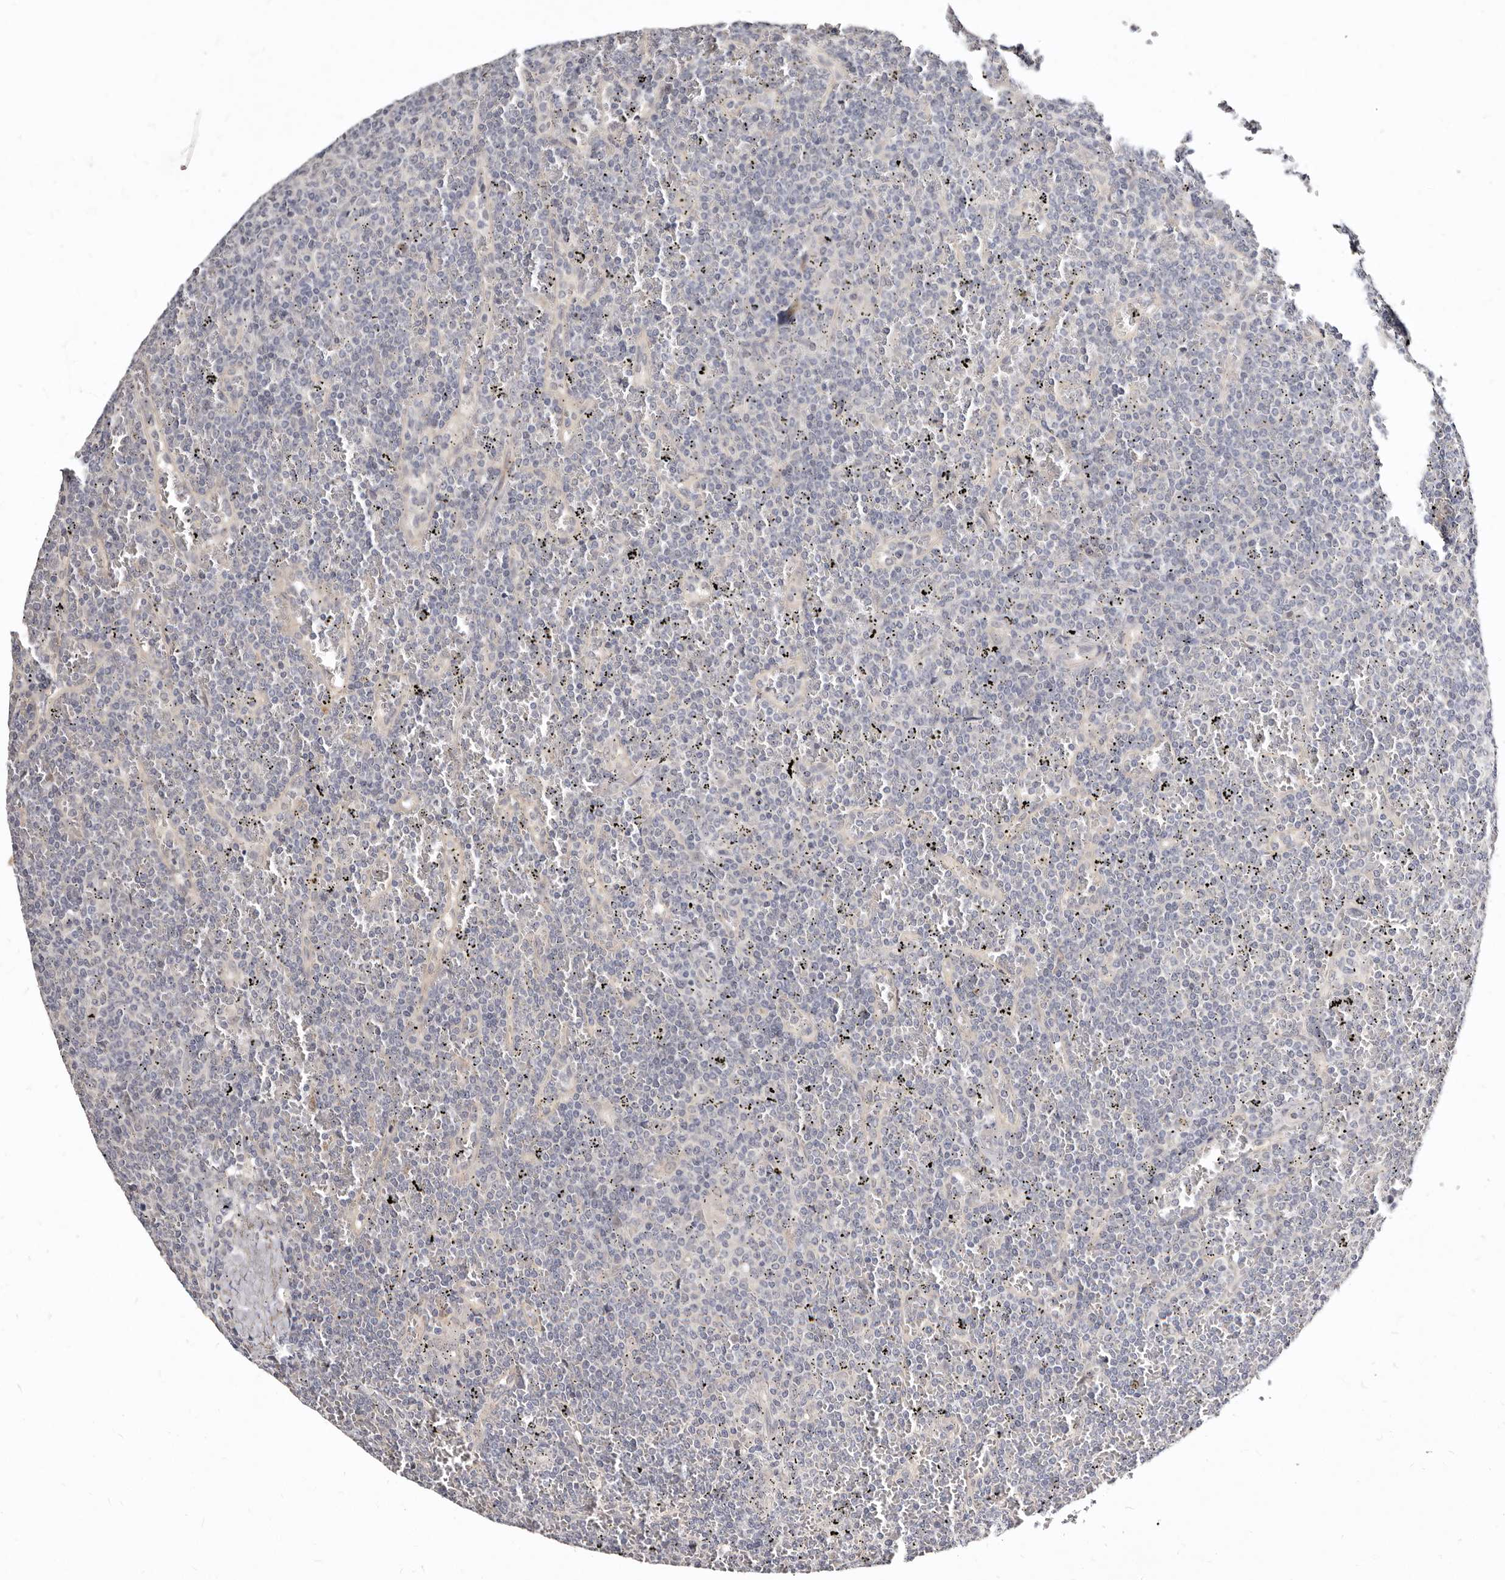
{"staining": {"intensity": "negative", "quantity": "none", "location": "none"}, "tissue": "lymphoma", "cell_type": "Tumor cells", "image_type": "cancer", "snomed": [{"axis": "morphology", "description": "Malignant lymphoma, non-Hodgkin's type, Low grade"}, {"axis": "topography", "description": "Spleen"}], "caption": "High magnification brightfield microscopy of lymphoma stained with DAB (3,3'-diaminobenzidine) (brown) and counterstained with hematoxylin (blue): tumor cells show no significant staining. (DAB (3,3'-diaminobenzidine) immunohistochemistry, high magnification).", "gene": "KLHL4", "patient": {"sex": "female", "age": 19}}